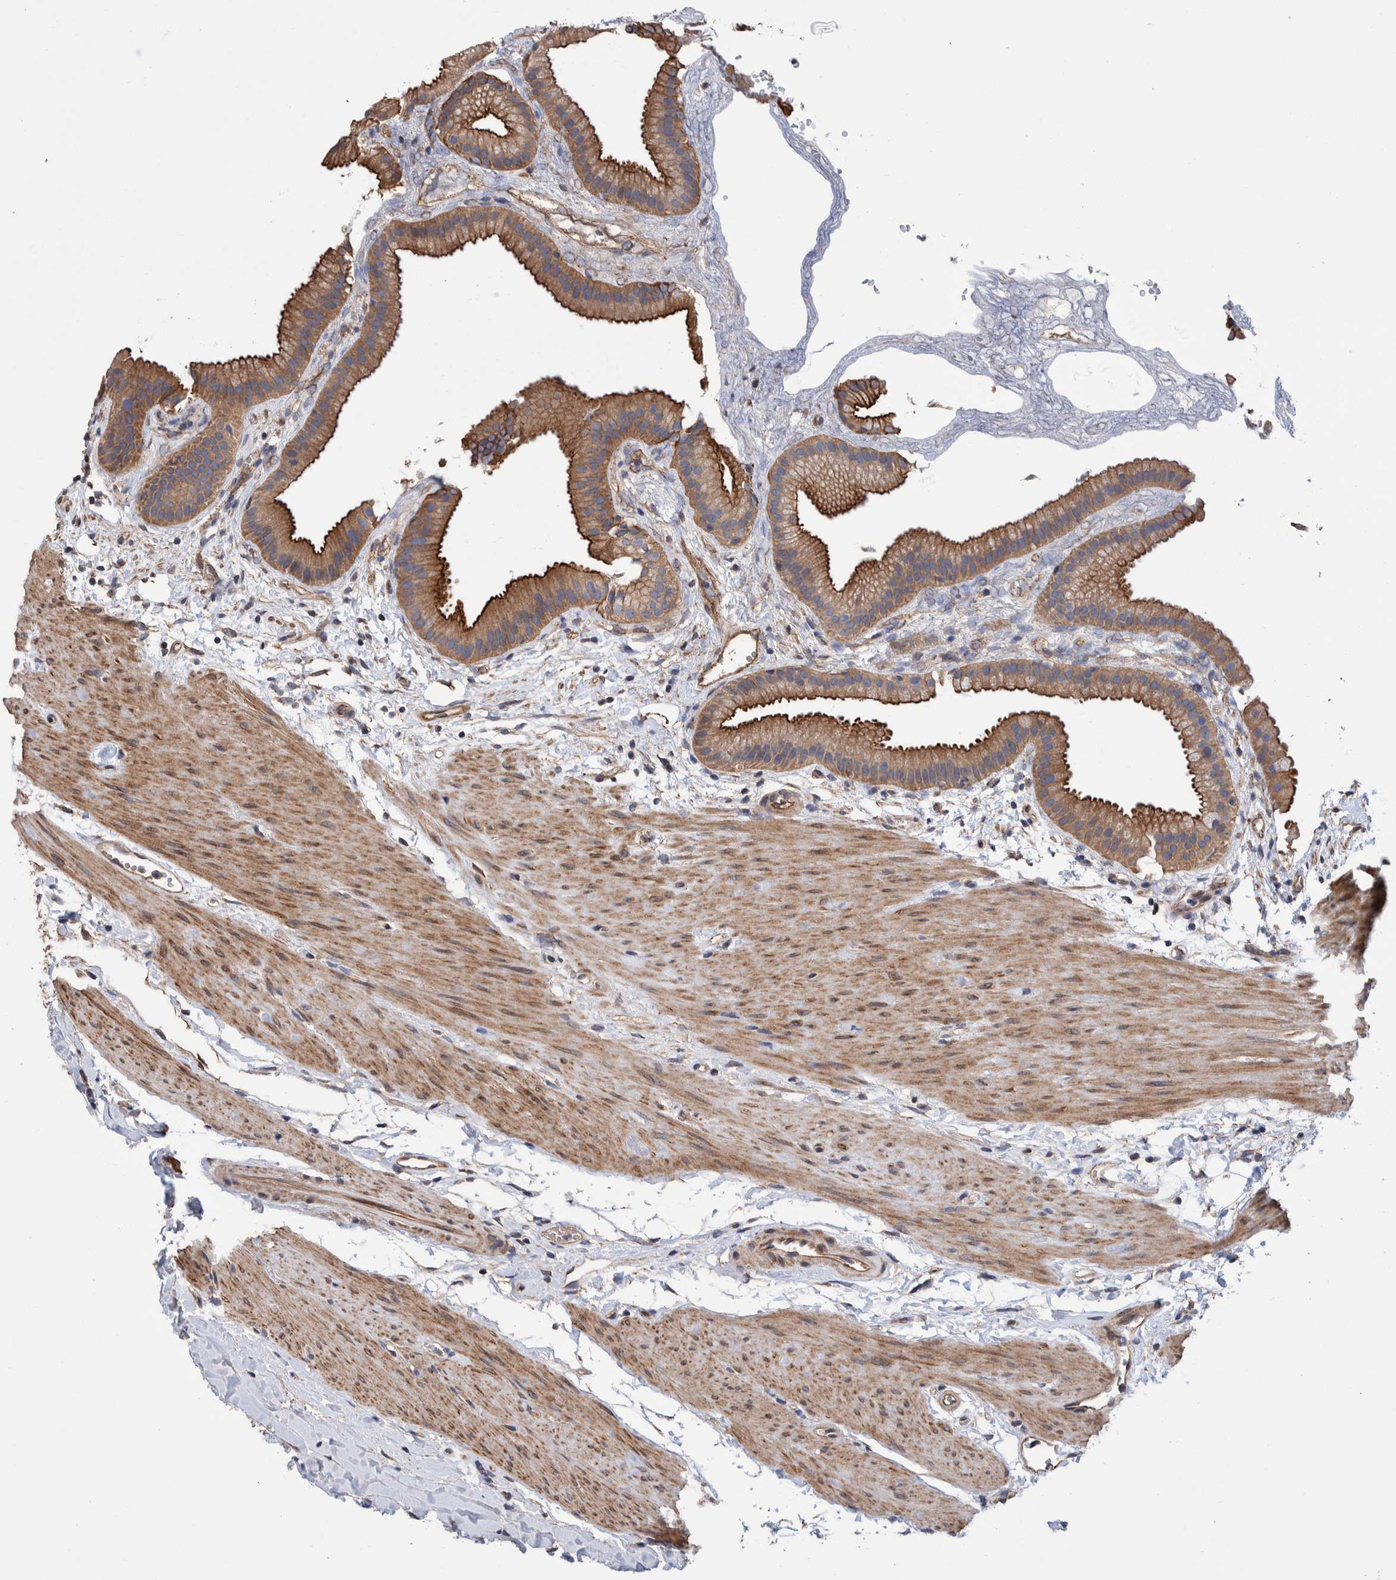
{"staining": {"intensity": "moderate", "quantity": ">75%", "location": "cytoplasmic/membranous"}, "tissue": "gallbladder", "cell_type": "Glandular cells", "image_type": "normal", "snomed": [{"axis": "morphology", "description": "Normal tissue, NOS"}, {"axis": "topography", "description": "Gallbladder"}], "caption": "Moderate cytoplasmic/membranous staining for a protein is identified in about >75% of glandular cells of normal gallbladder using immunohistochemistry.", "gene": "SLC45A4", "patient": {"sex": "female", "age": 64}}